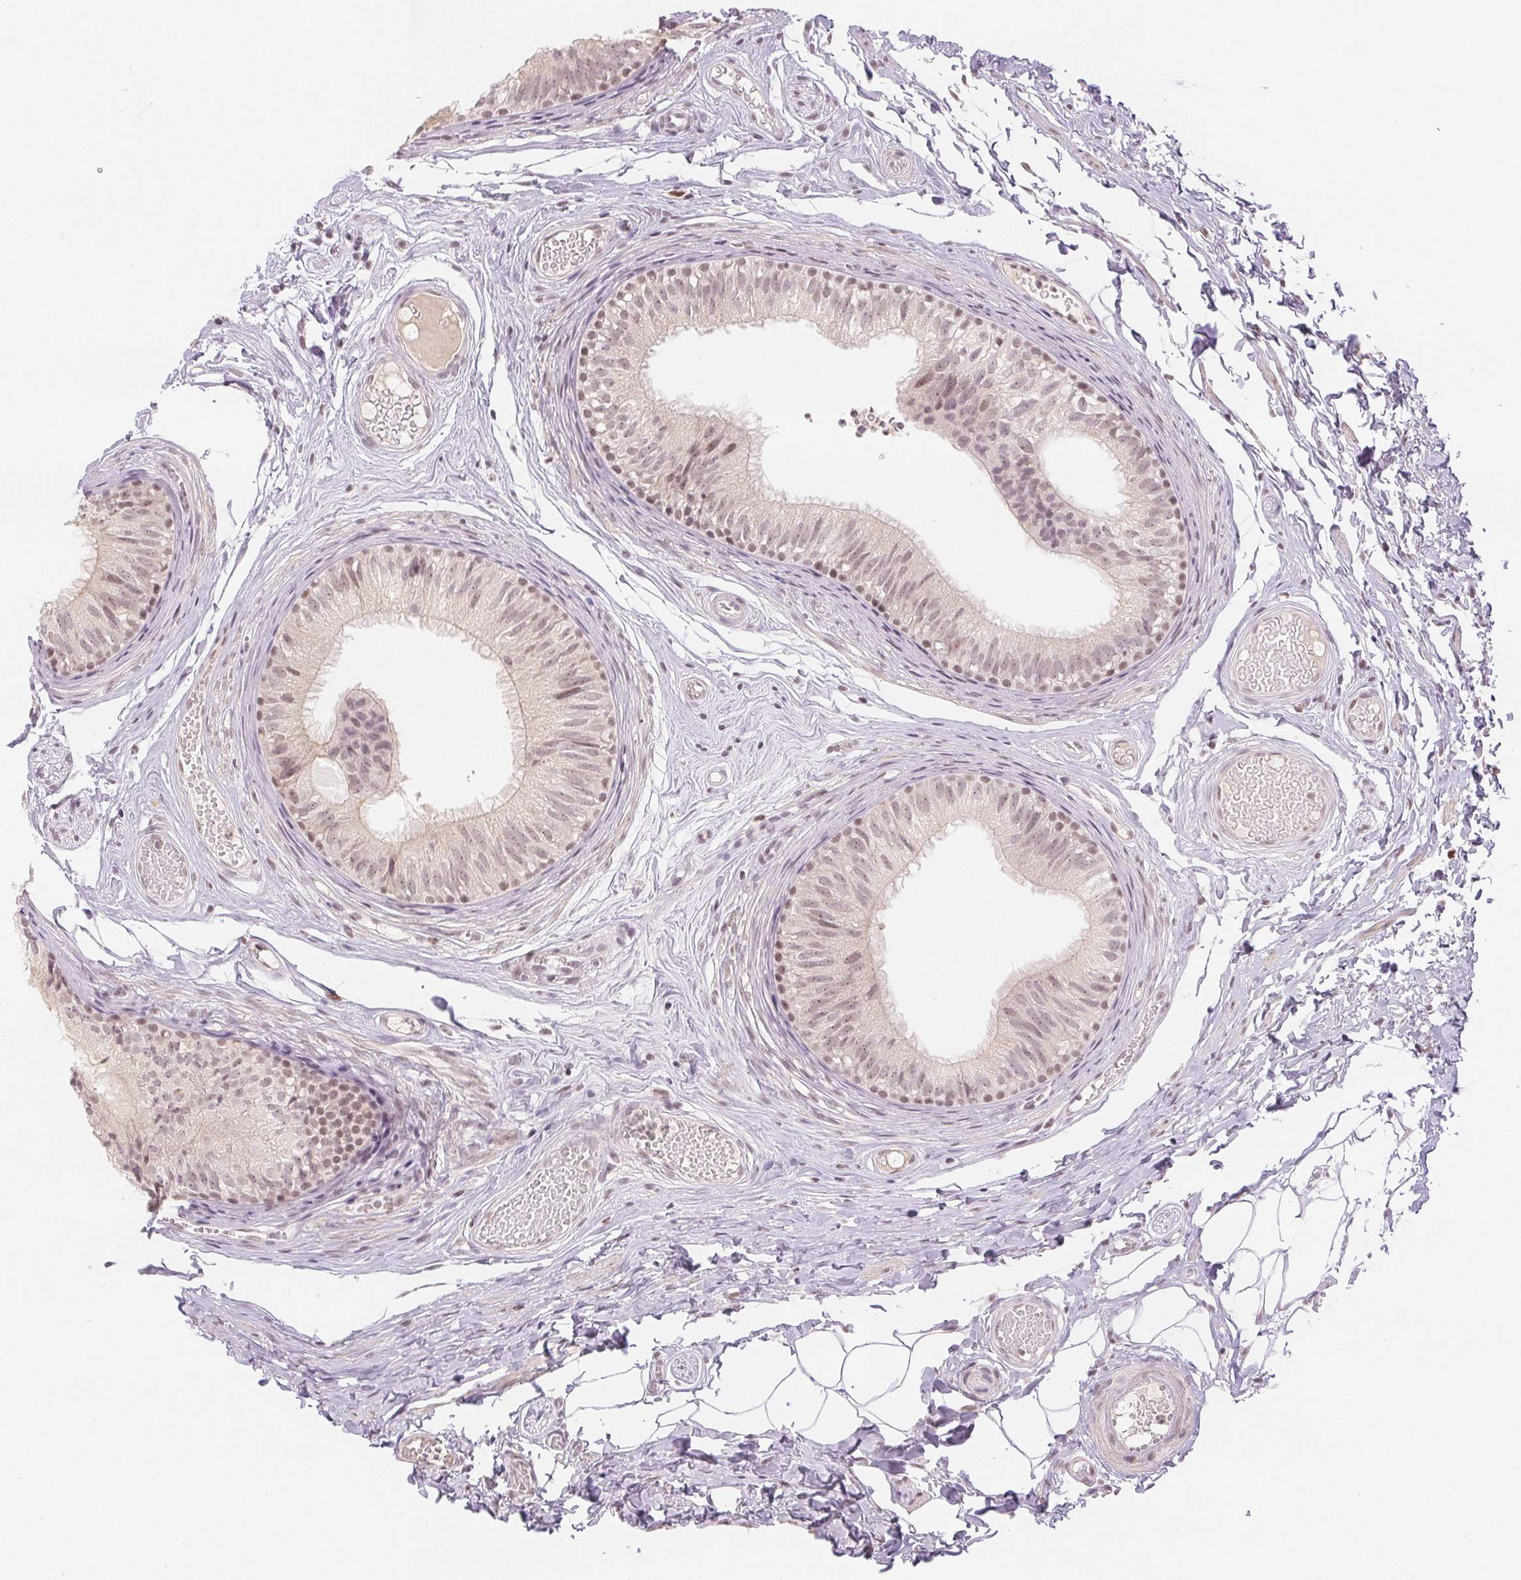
{"staining": {"intensity": "weak", "quantity": "<25%", "location": "nuclear"}, "tissue": "epididymis", "cell_type": "Glandular cells", "image_type": "normal", "snomed": [{"axis": "morphology", "description": "Normal tissue, NOS"}, {"axis": "morphology", "description": "Seminoma, NOS"}, {"axis": "topography", "description": "Testis"}, {"axis": "topography", "description": "Epididymis"}], "caption": "Immunohistochemistry (IHC) micrograph of normal epididymis stained for a protein (brown), which displays no staining in glandular cells. (DAB (3,3'-diaminobenzidine) immunohistochemistry visualized using brightfield microscopy, high magnification).", "gene": "DEK", "patient": {"sex": "male", "age": 34}}